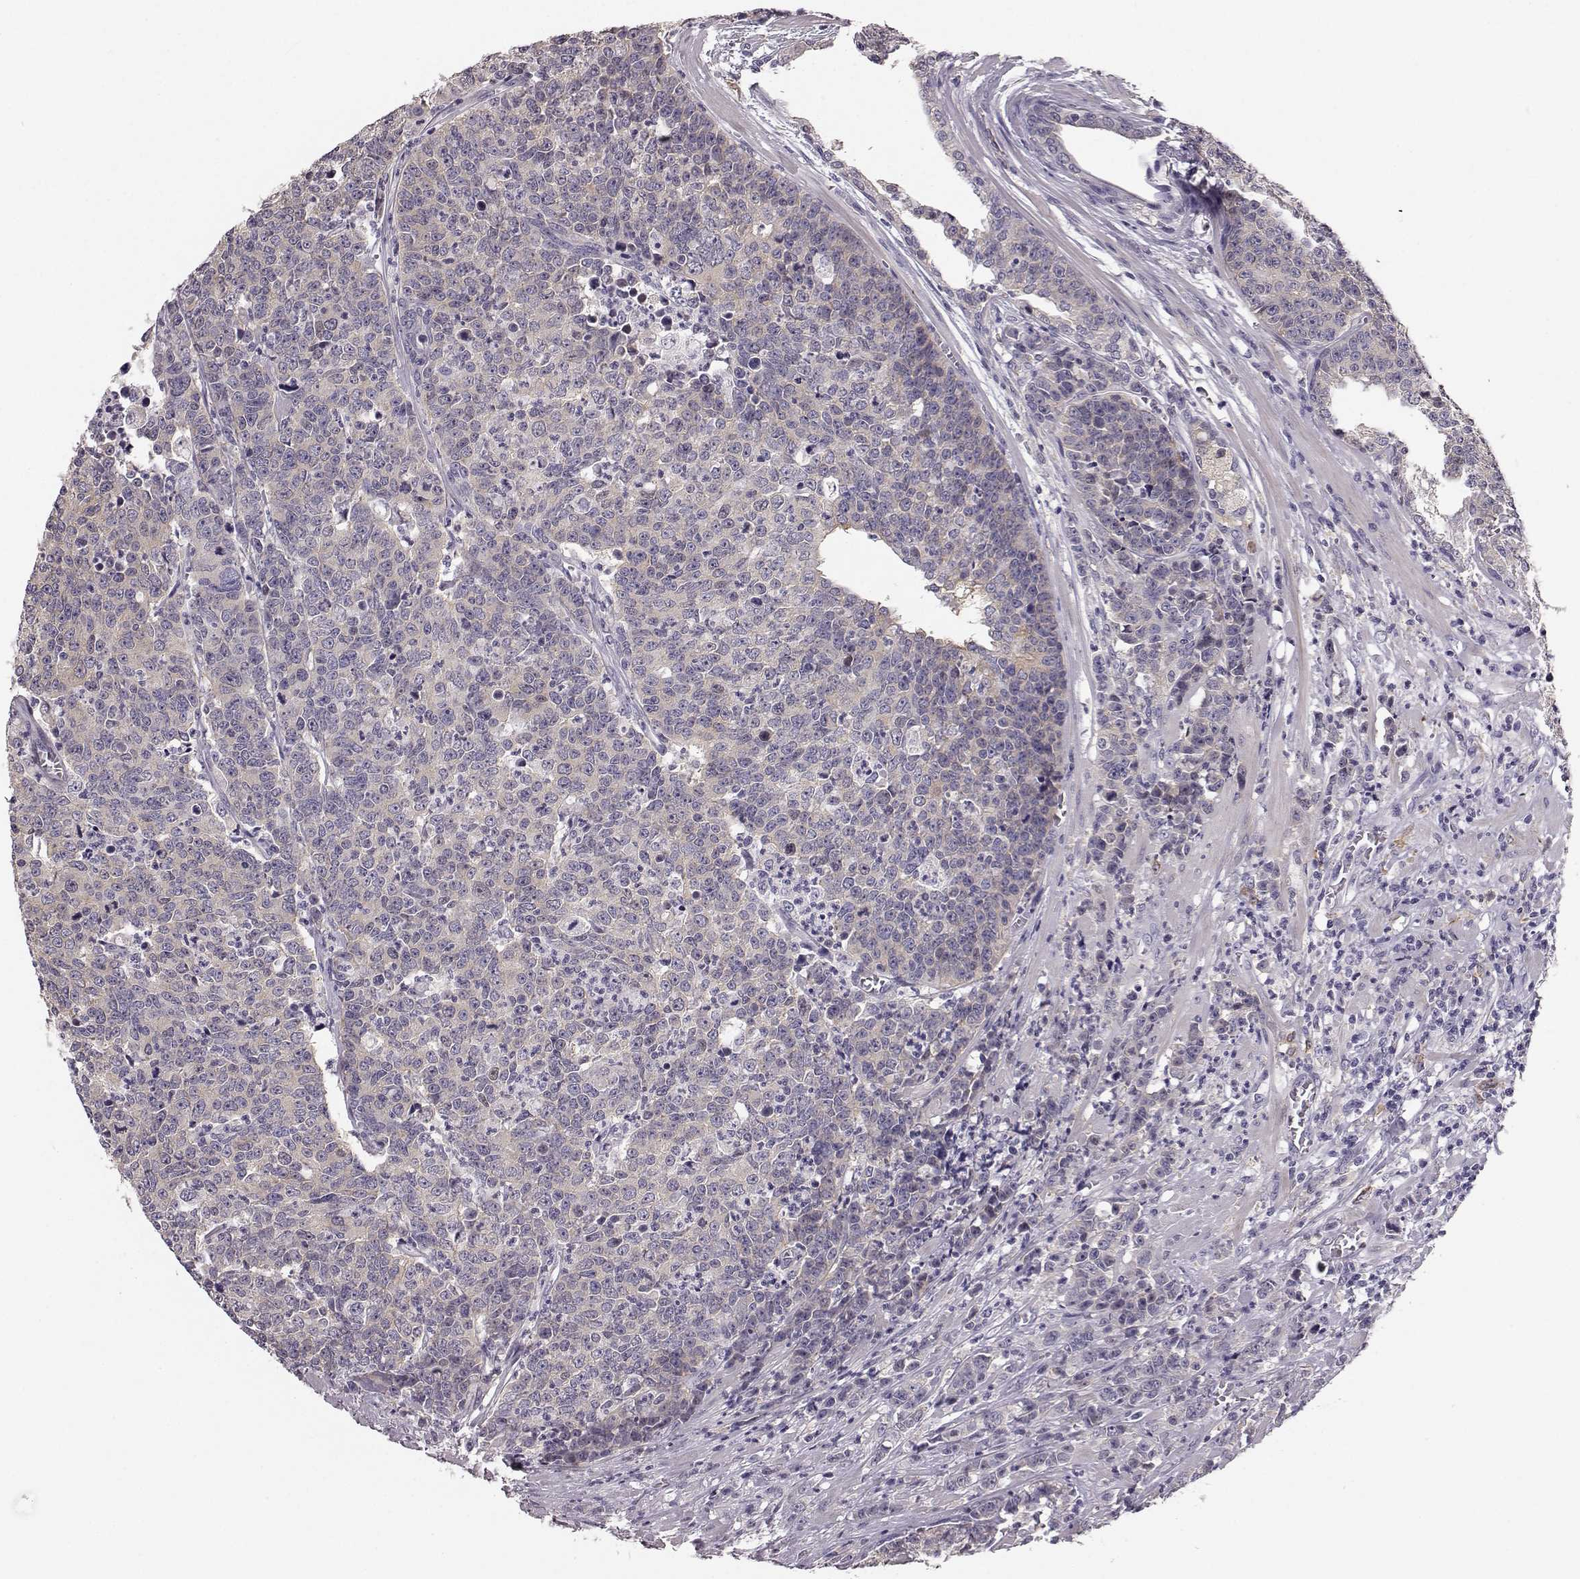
{"staining": {"intensity": "negative", "quantity": "none", "location": "none"}, "tissue": "prostate cancer", "cell_type": "Tumor cells", "image_type": "cancer", "snomed": [{"axis": "morphology", "description": "Adenocarcinoma, NOS"}, {"axis": "topography", "description": "Prostate"}], "caption": "Tumor cells are negative for protein expression in human prostate cancer.", "gene": "GPR50", "patient": {"sex": "male", "age": 67}}